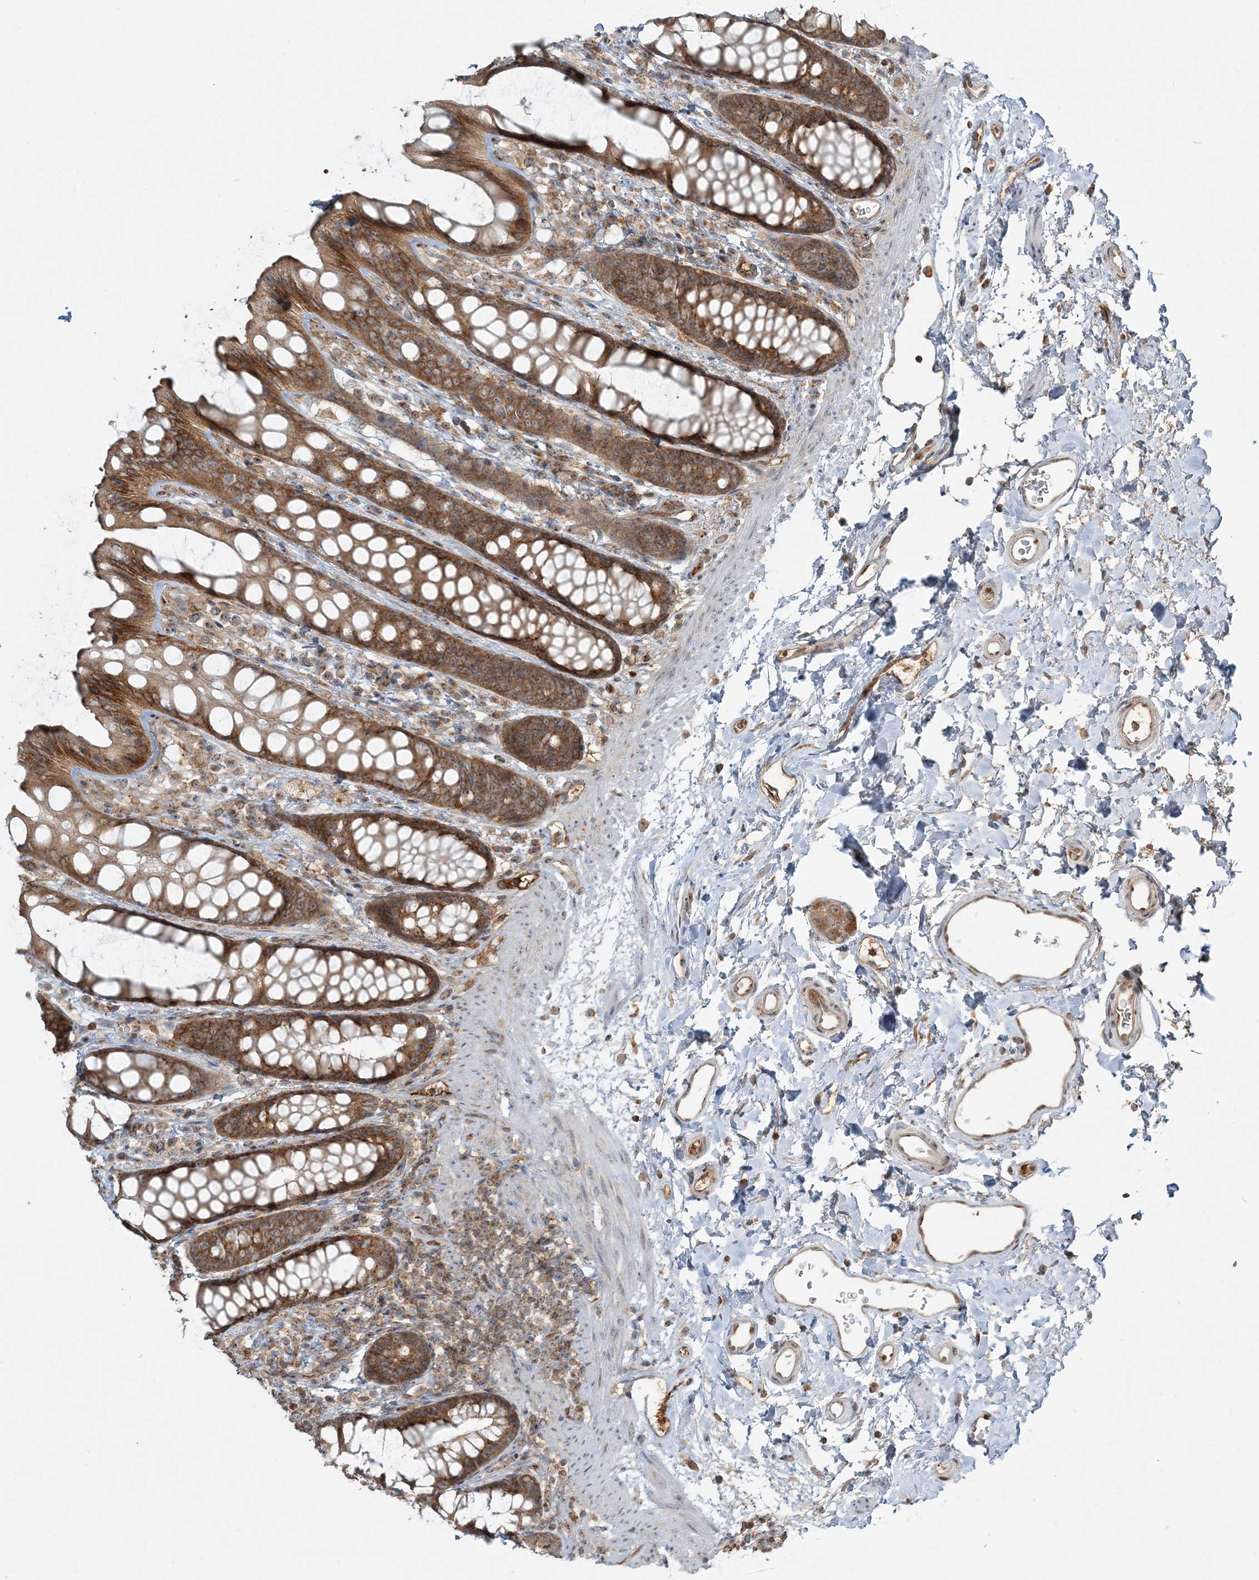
{"staining": {"intensity": "moderate", "quantity": ">75%", "location": "cytoplasmic/membranous"}, "tissue": "rectum", "cell_type": "Glandular cells", "image_type": "normal", "snomed": [{"axis": "morphology", "description": "Normal tissue, NOS"}, {"axis": "topography", "description": "Rectum"}], "caption": "A medium amount of moderate cytoplasmic/membranous positivity is seen in about >75% of glandular cells in normal rectum. (DAB IHC with brightfield microscopy, high magnification).", "gene": "AP1AR", "patient": {"sex": "female", "age": 65}}